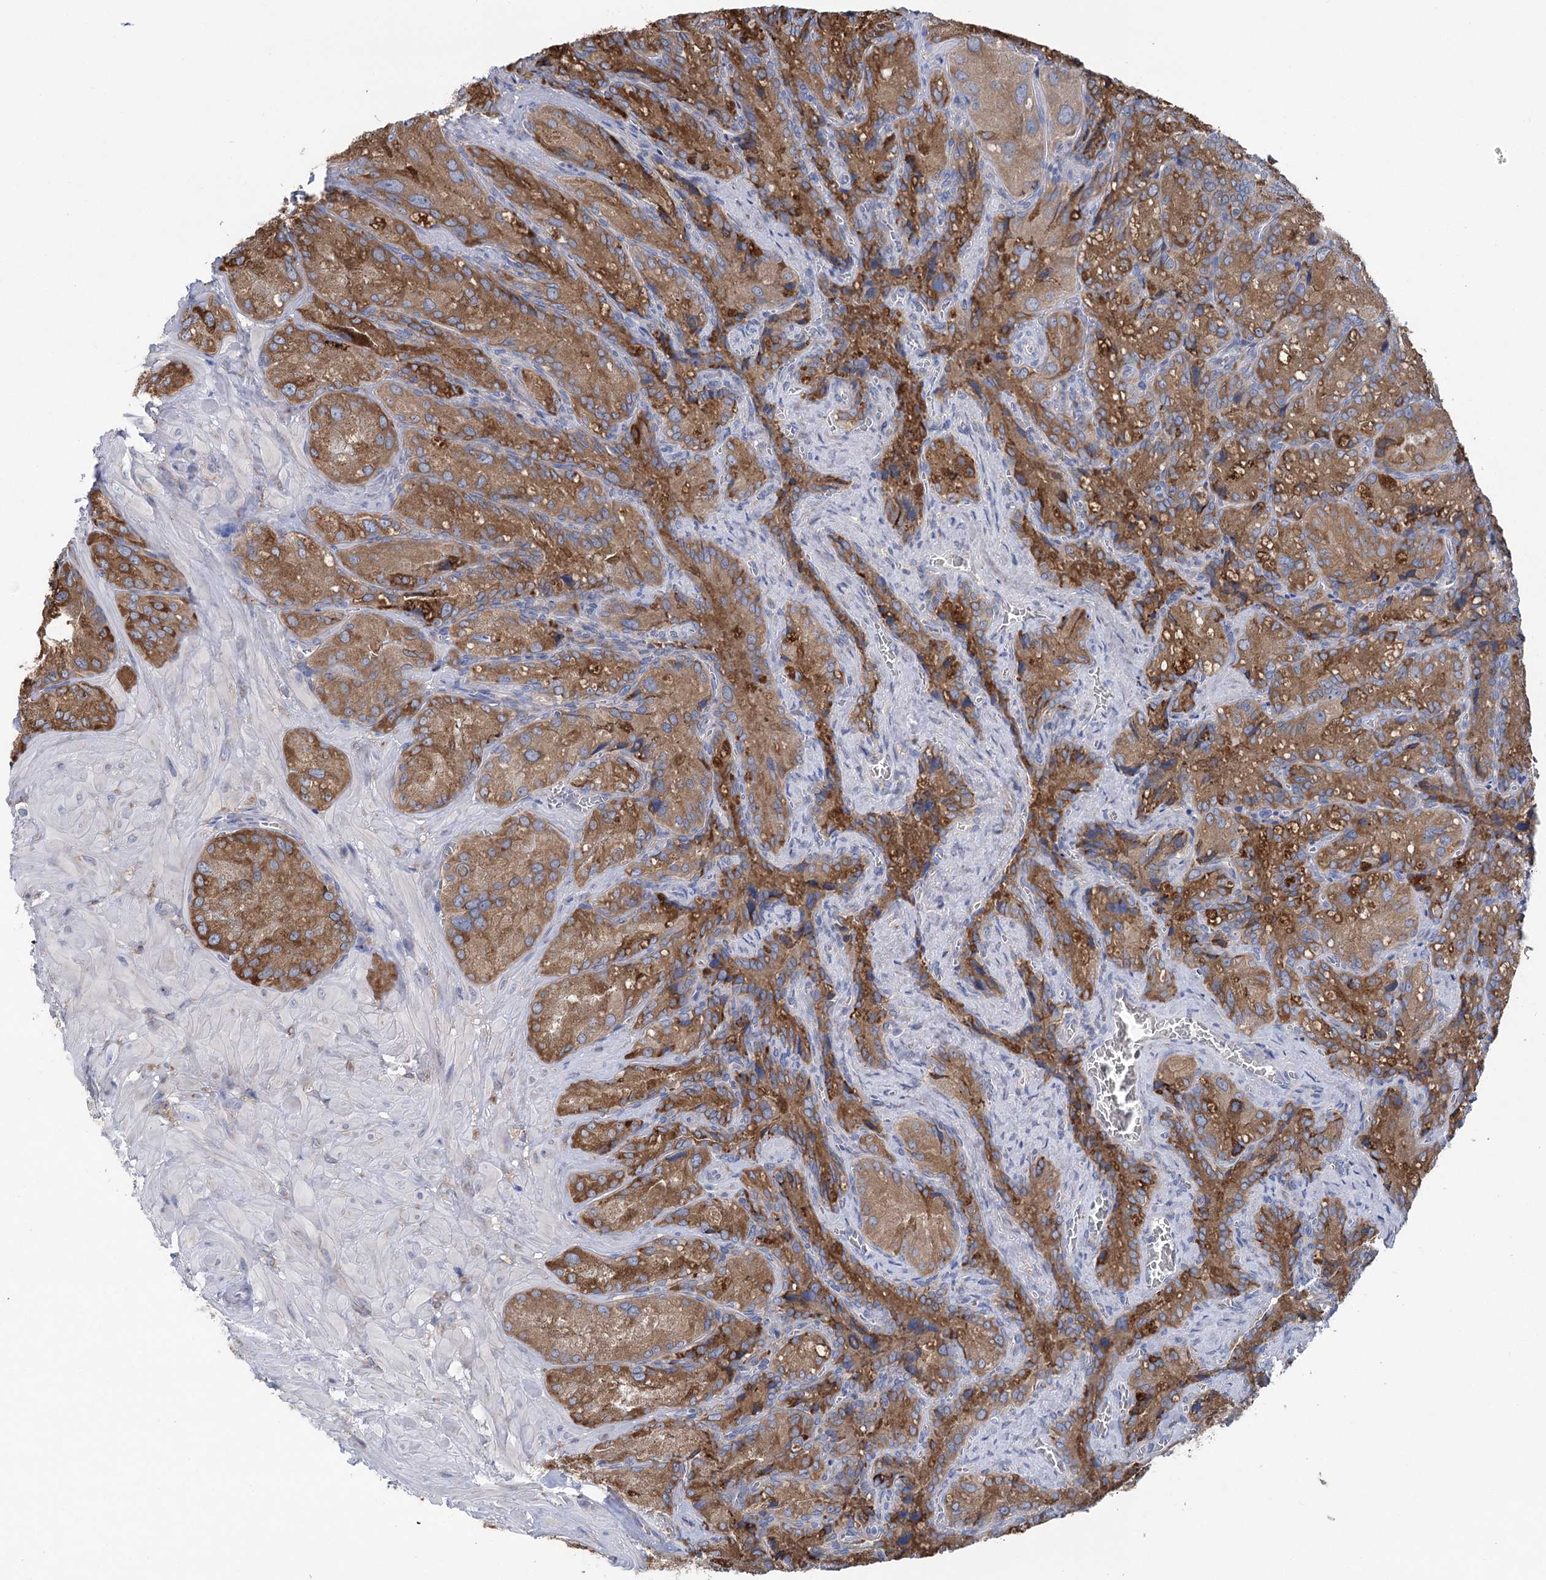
{"staining": {"intensity": "moderate", "quantity": ">75%", "location": "cytoplasmic/membranous"}, "tissue": "seminal vesicle", "cell_type": "Glandular cells", "image_type": "normal", "snomed": [{"axis": "morphology", "description": "Normal tissue, NOS"}, {"axis": "topography", "description": "Seminal veicle"}], "caption": "Seminal vesicle stained with a brown dye demonstrates moderate cytoplasmic/membranous positive positivity in approximately >75% of glandular cells.", "gene": "METTL24", "patient": {"sex": "male", "age": 62}}